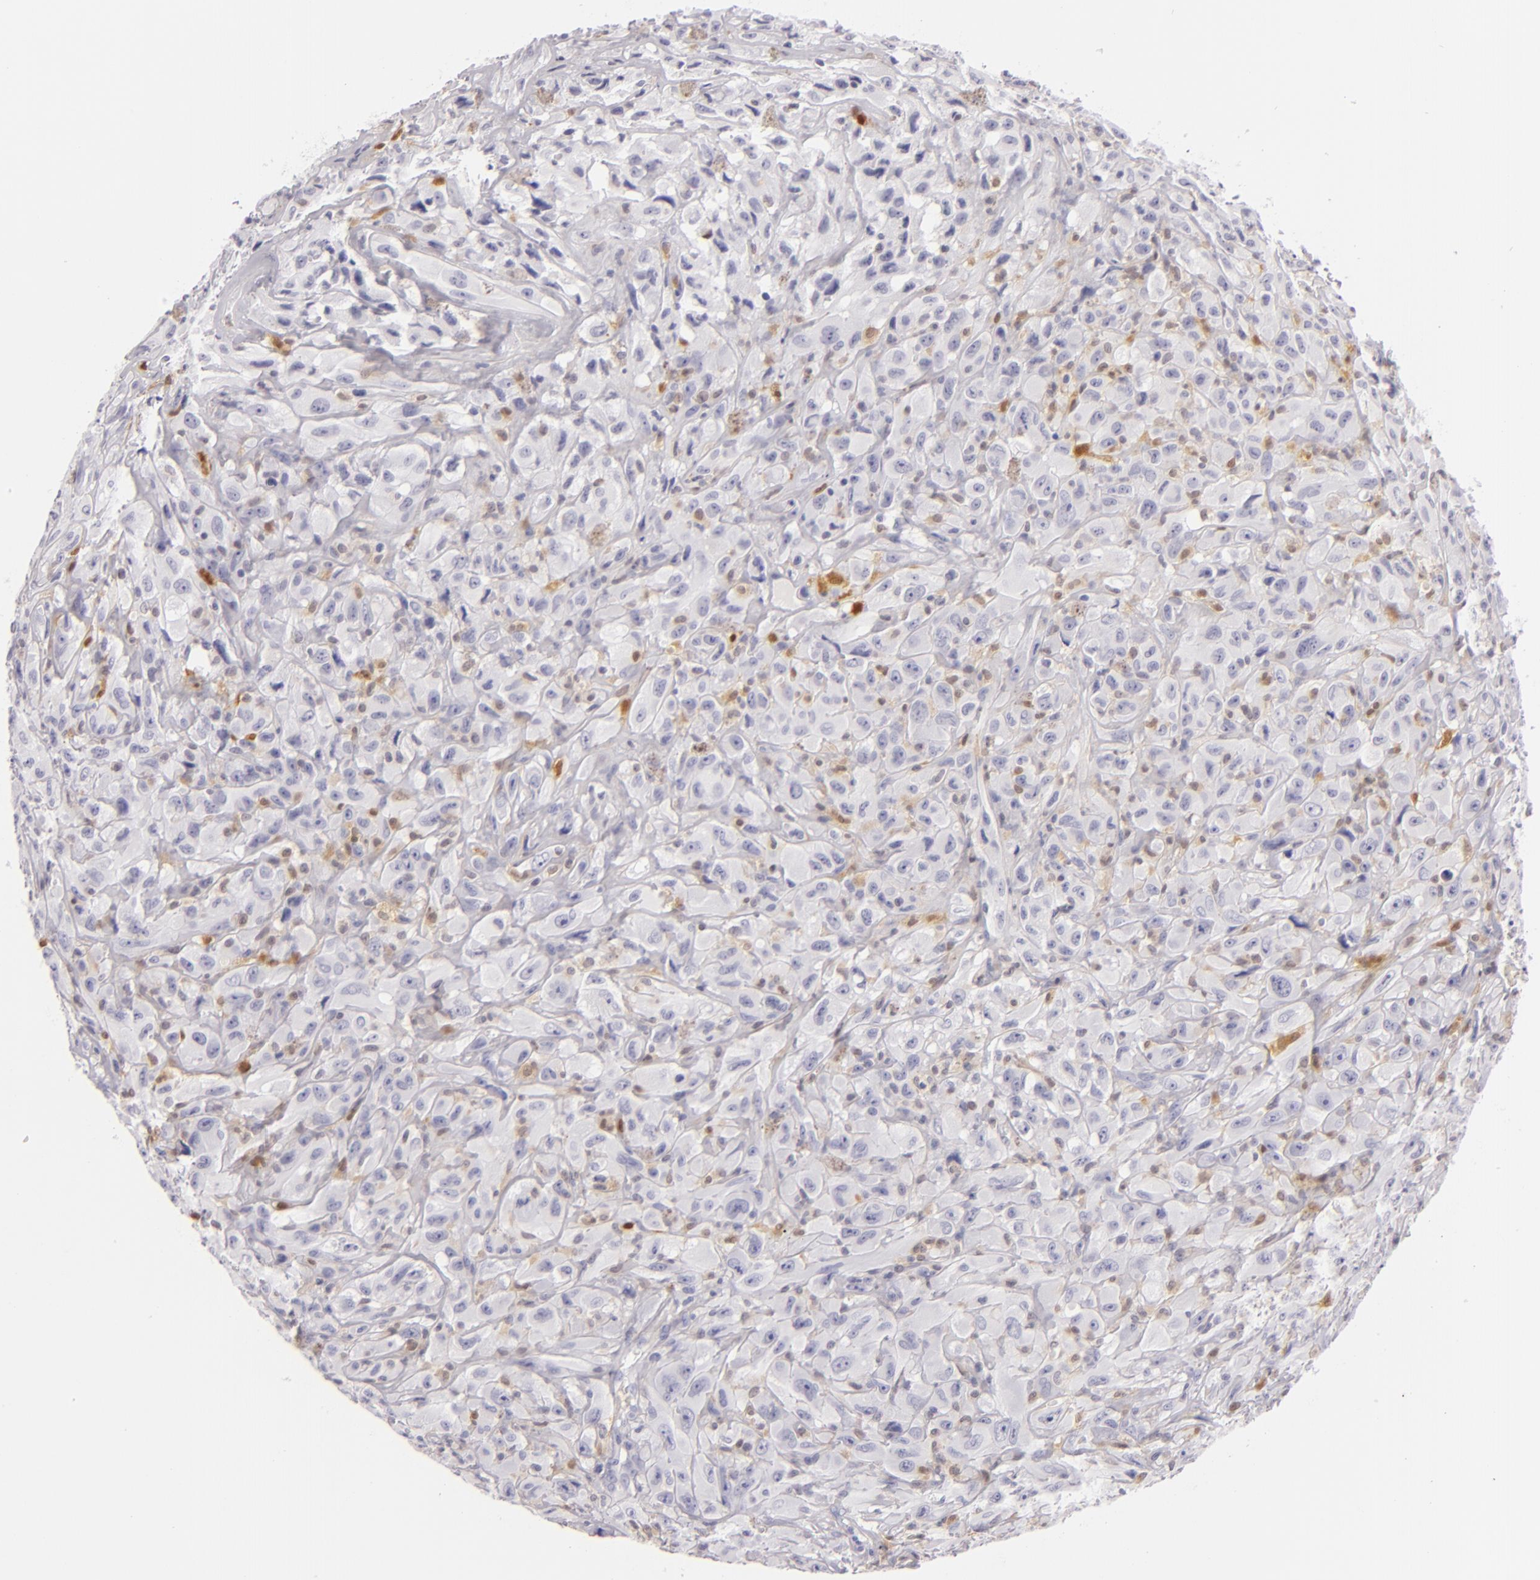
{"staining": {"intensity": "negative", "quantity": "none", "location": "none"}, "tissue": "glioma", "cell_type": "Tumor cells", "image_type": "cancer", "snomed": [{"axis": "morphology", "description": "Glioma, malignant, High grade"}, {"axis": "topography", "description": "Brain"}], "caption": "High power microscopy photomicrograph of an immunohistochemistry (IHC) photomicrograph of glioma, revealing no significant expression in tumor cells. The staining is performed using DAB (3,3'-diaminobenzidine) brown chromogen with nuclei counter-stained in using hematoxylin.", "gene": "F13A1", "patient": {"sex": "male", "age": 48}}